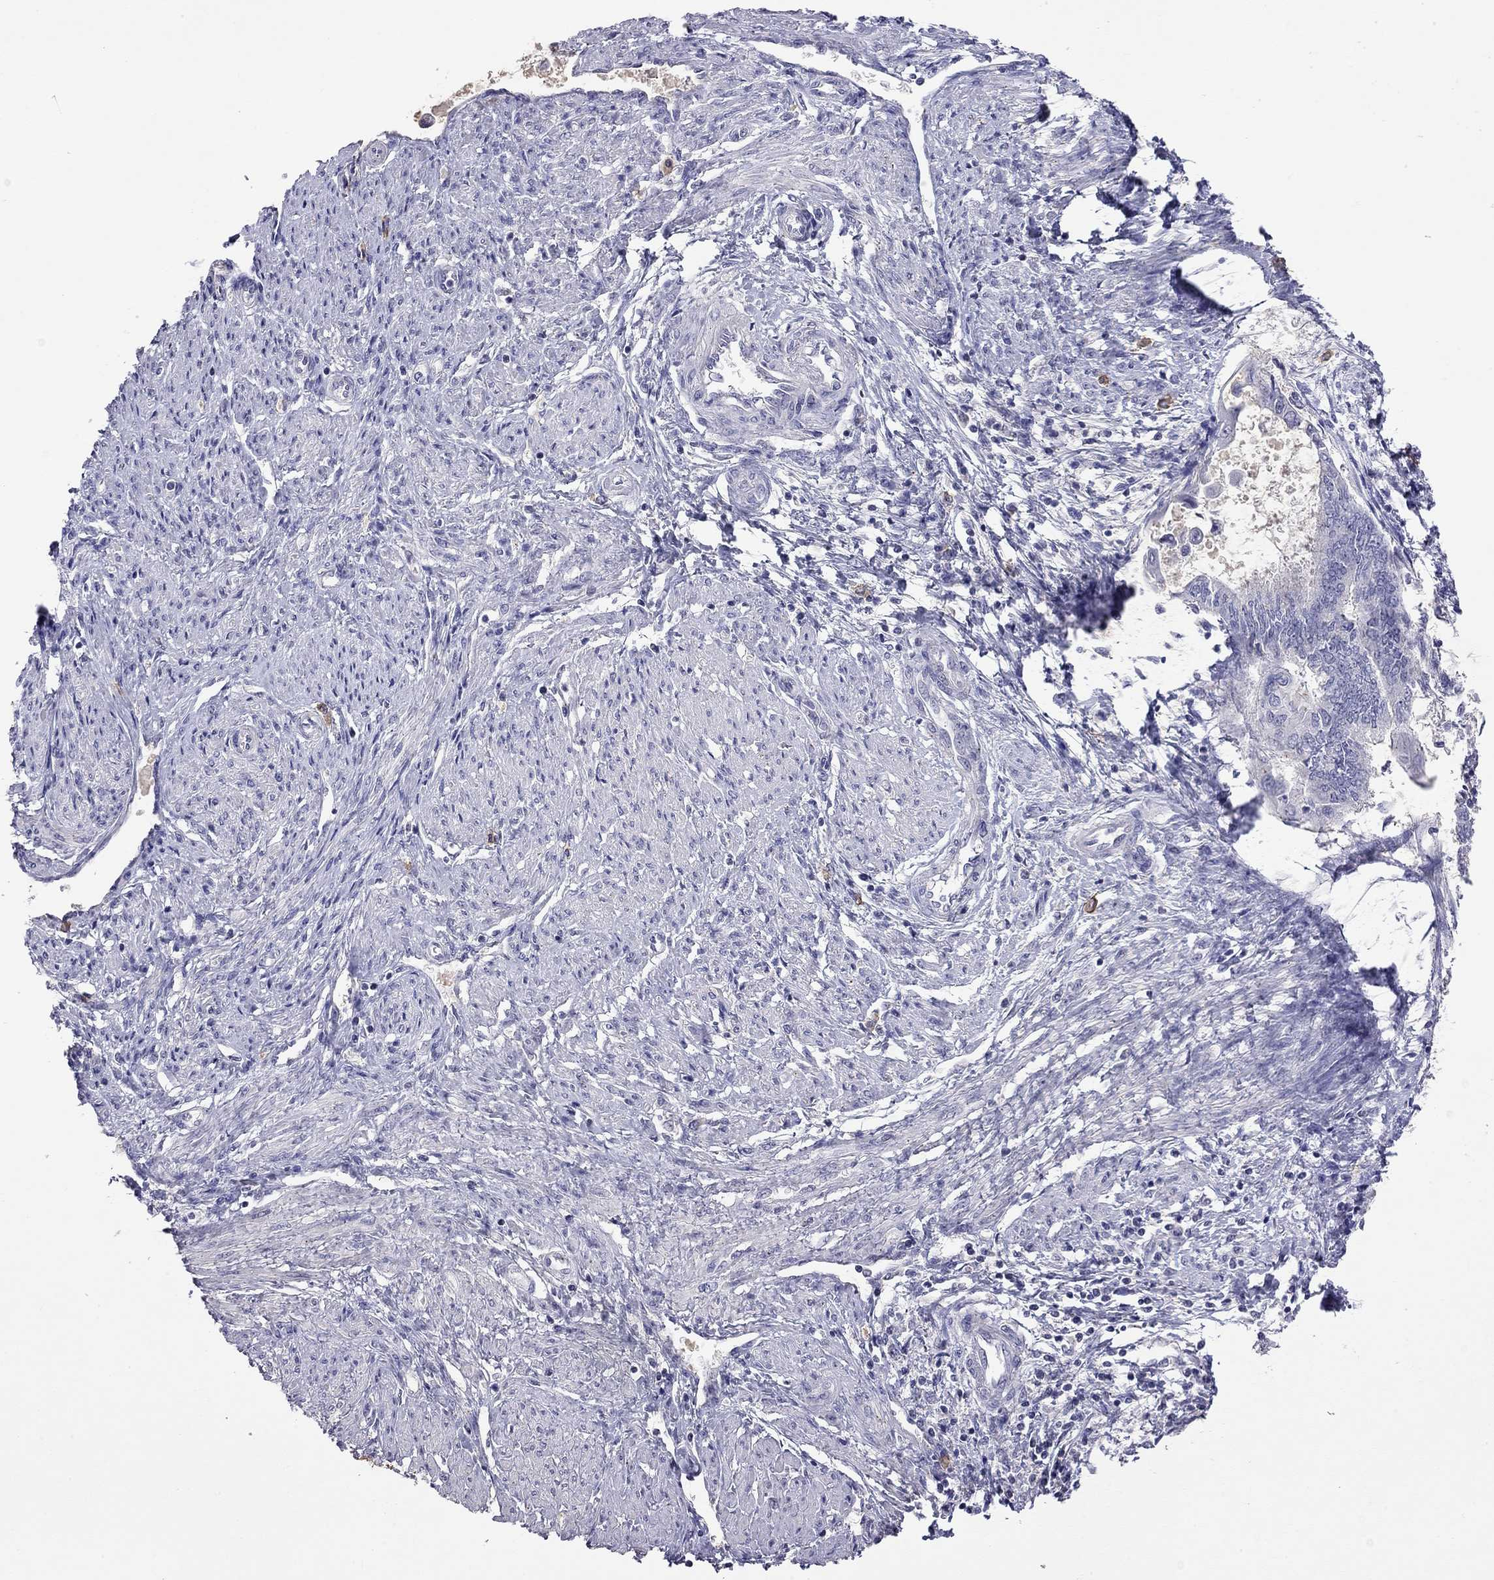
{"staining": {"intensity": "negative", "quantity": "none", "location": "none"}, "tissue": "endometrial cancer", "cell_type": "Tumor cells", "image_type": "cancer", "snomed": [{"axis": "morphology", "description": "Adenocarcinoma, NOS"}, {"axis": "topography", "description": "Endometrium"}], "caption": "This is an IHC micrograph of endometrial adenocarcinoma. There is no positivity in tumor cells.", "gene": "WNK3", "patient": {"sex": "female", "age": 86}}